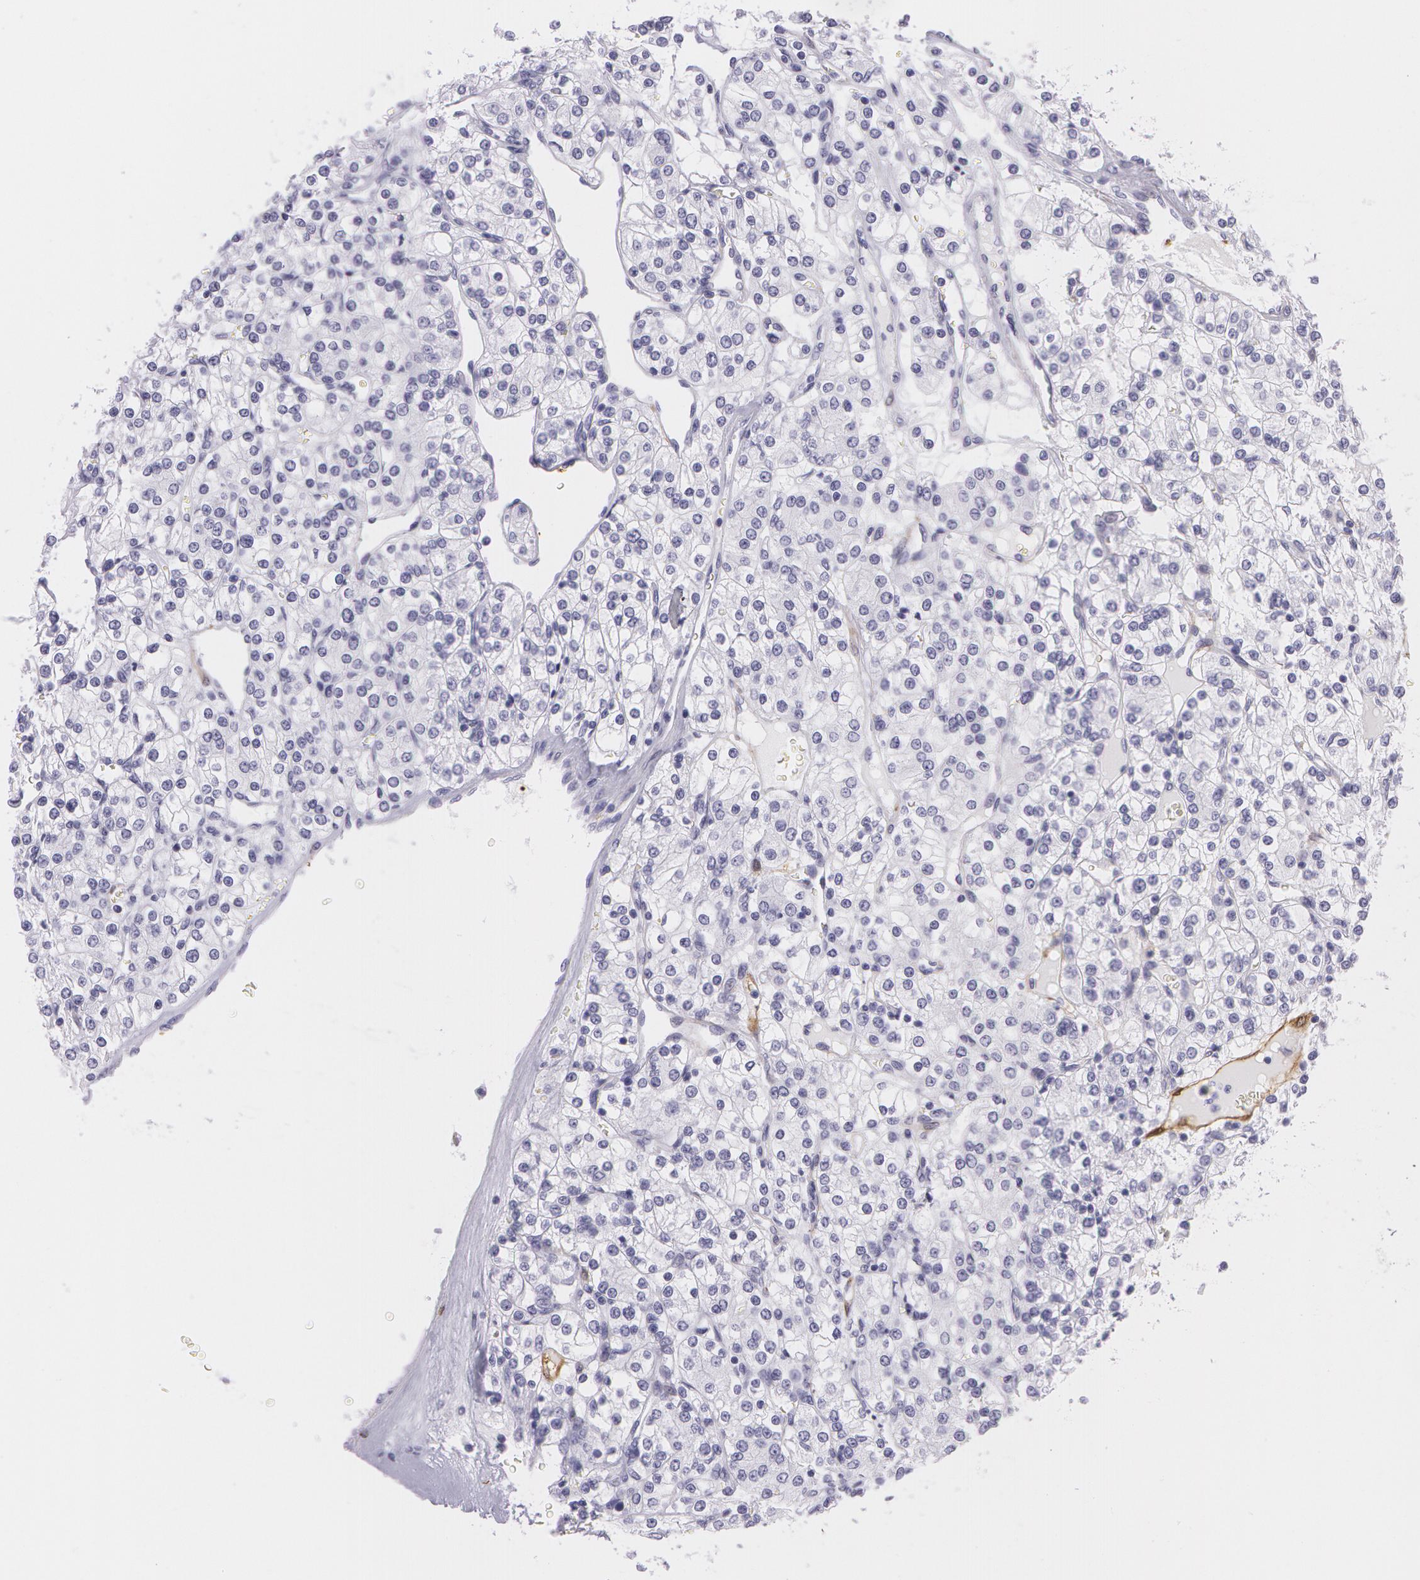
{"staining": {"intensity": "negative", "quantity": "none", "location": "none"}, "tissue": "renal cancer", "cell_type": "Tumor cells", "image_type": "cancer", "snomed": [{"axis": "morphology", "description": "Adenocarcinoma, NOS"}, {"axis": "topography", "description": "Kidney"}], "caption": "Immunohistochemical staining of human renal cancer (adenocarcinoma) shows no significant positivity in tumor cells.", "gene": "SNCG", "patient": {"sex": "female", "age": 62}}